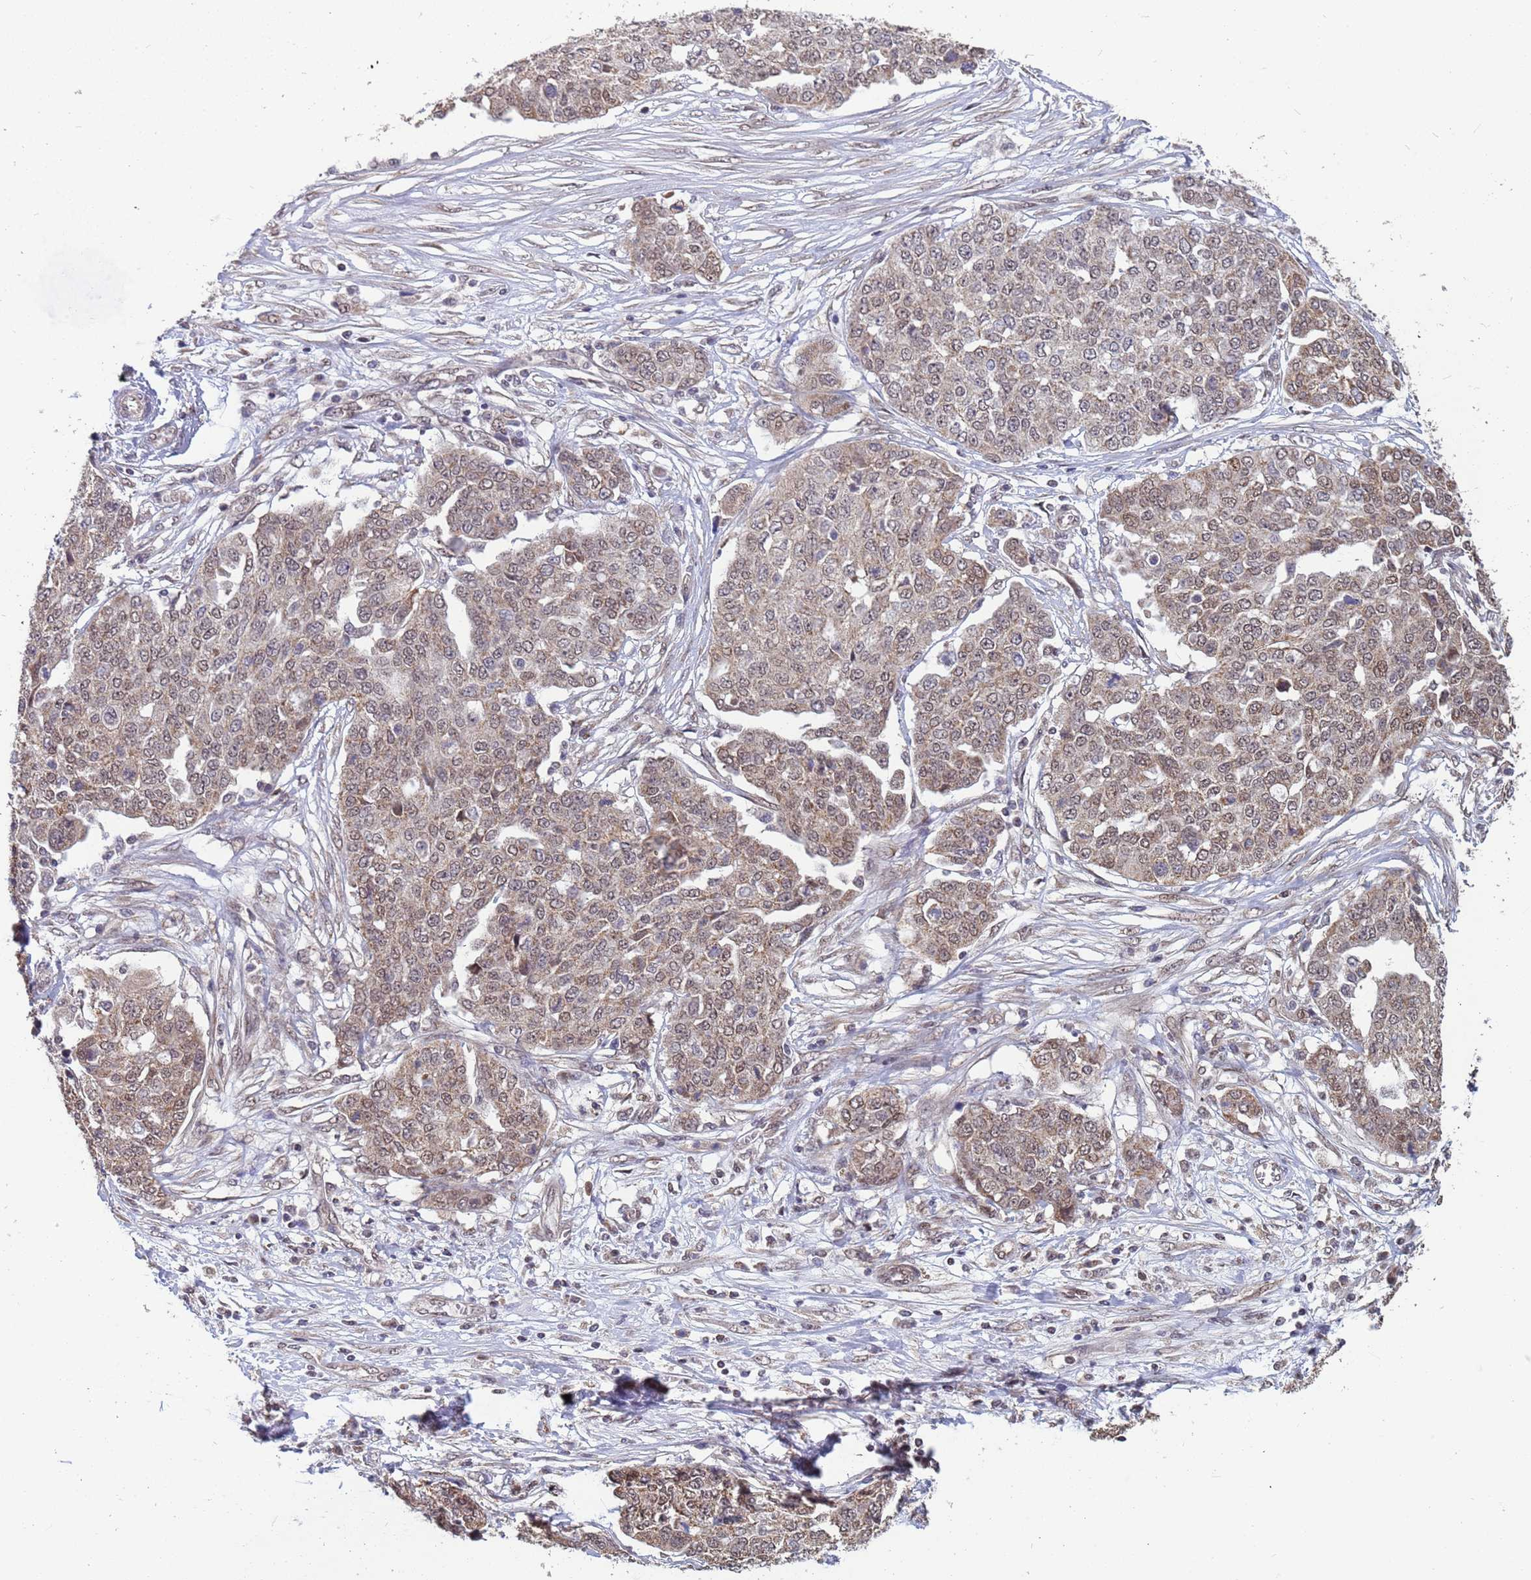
{"staining": {"intensity": "weak", "quantity": "25%-75%", "location": "cytoplasmic/membranous,nuclear"}, "tissue": "ovarian cancer", "cell_type": "Tumor cells", "image_type": "cancer", "snomed": [{"axis": "morphology", "description": "Cystadenocarcinoma, serous, NOS"}, {"axis": "topography", "description": "Soft tissue"}, {"axis": "topography", "description": "Ovary"}], "caption": "The image reveals staining of ovarian serous cystadenocarcinoma, revealing weak cytoplasmic/membranous and nuclear protein positivity (brown color) within tumor cells.", "gene": "DENND2B", "patient": {"sex": "female", "age": 57}}